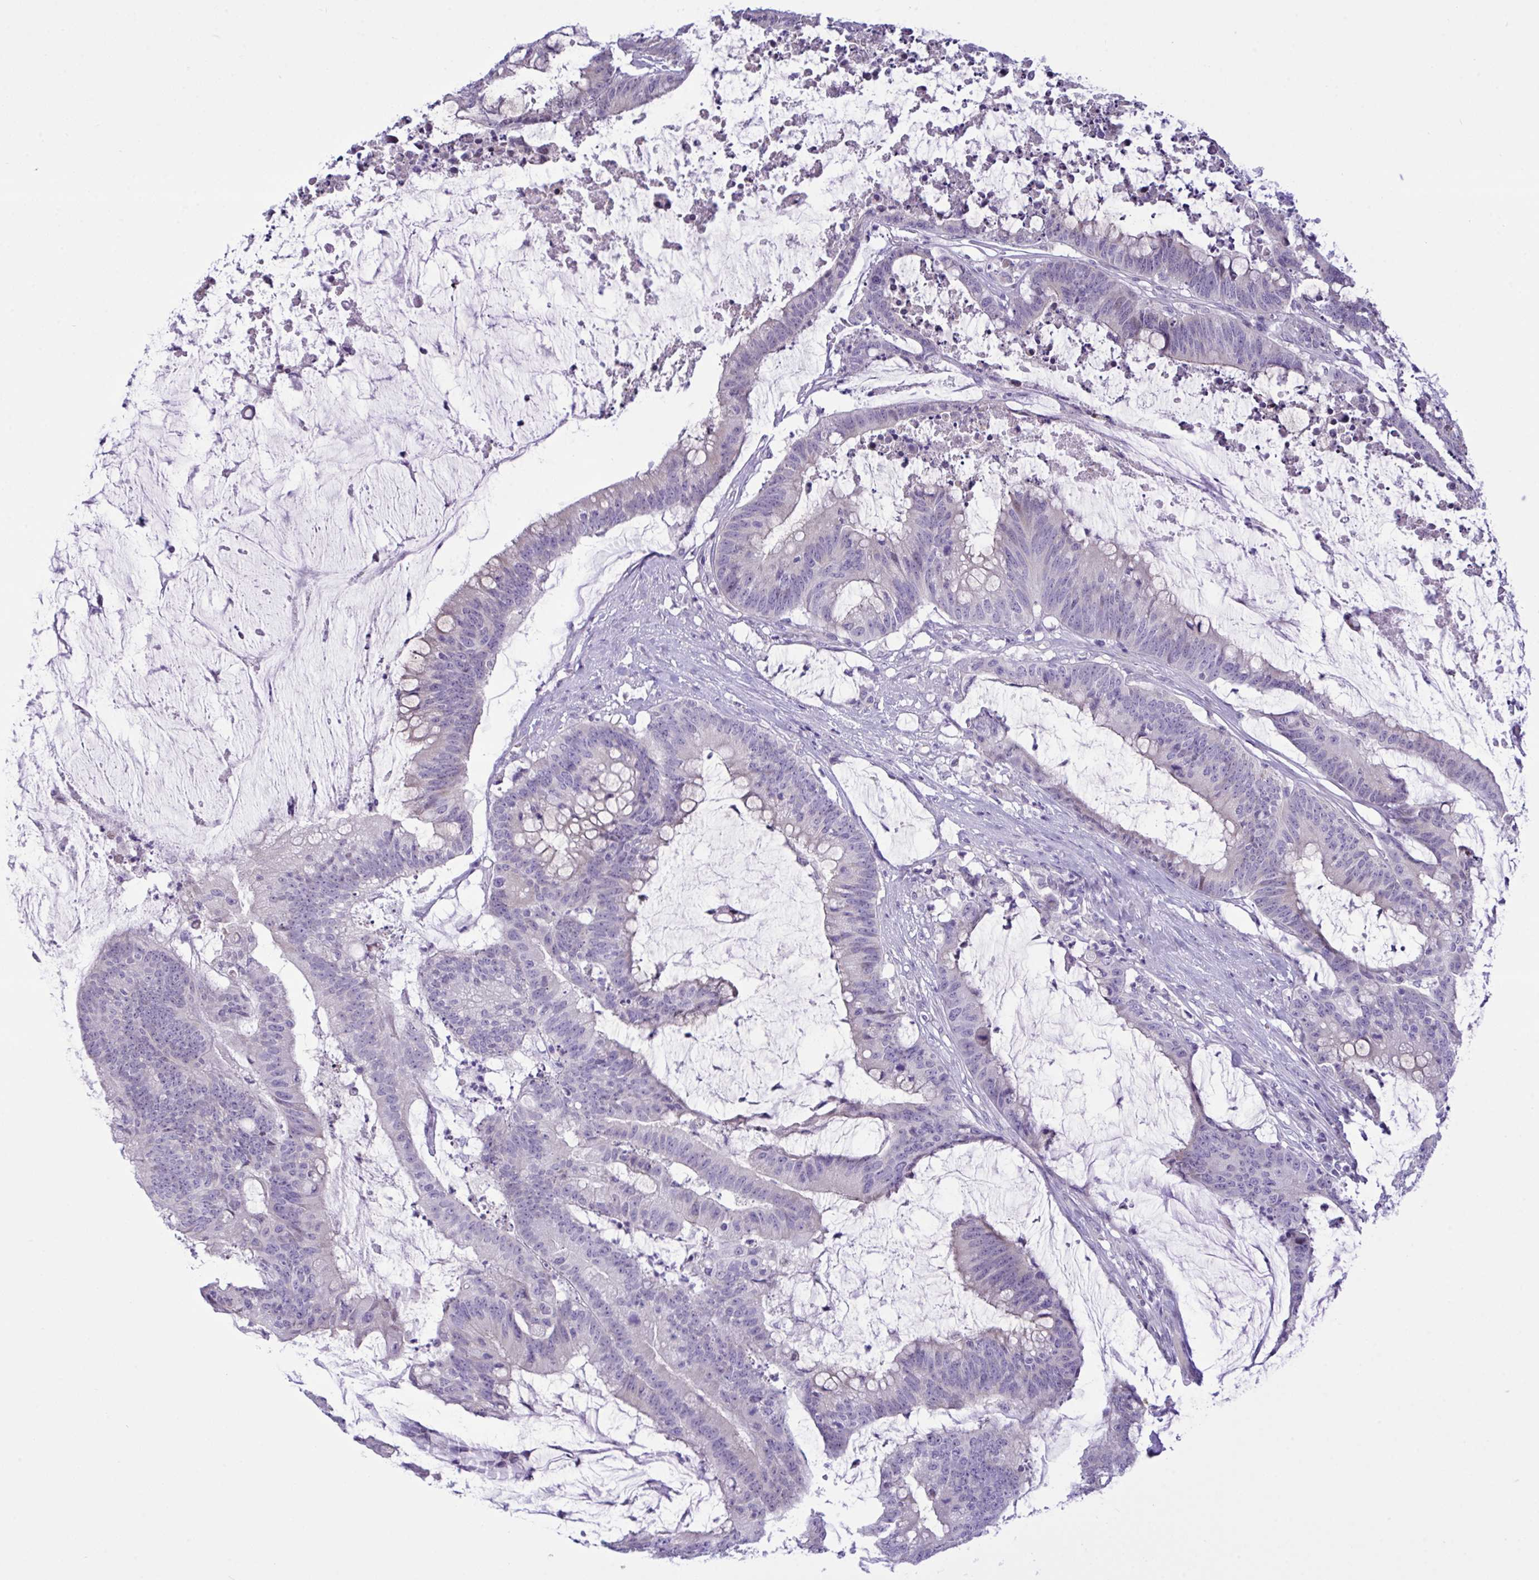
{"staining": {"intensity": "negative", "quantity": "none", "location": "none"}, "tissue": "colorectal cancer", "cell_type": "Tumor cells", "image_type": "cancer", "snomed": [{"axis": "morphology", "description": "Adenocarcinoma, NOS"}, {"axis": "topography", "description": "Colon"}], "caption": "An image of human adenocarcinoma (colorectal) is negative for staining in tumor cells.", "gene": "WDR97", "patient": {"sex": "male", "age": 62}}